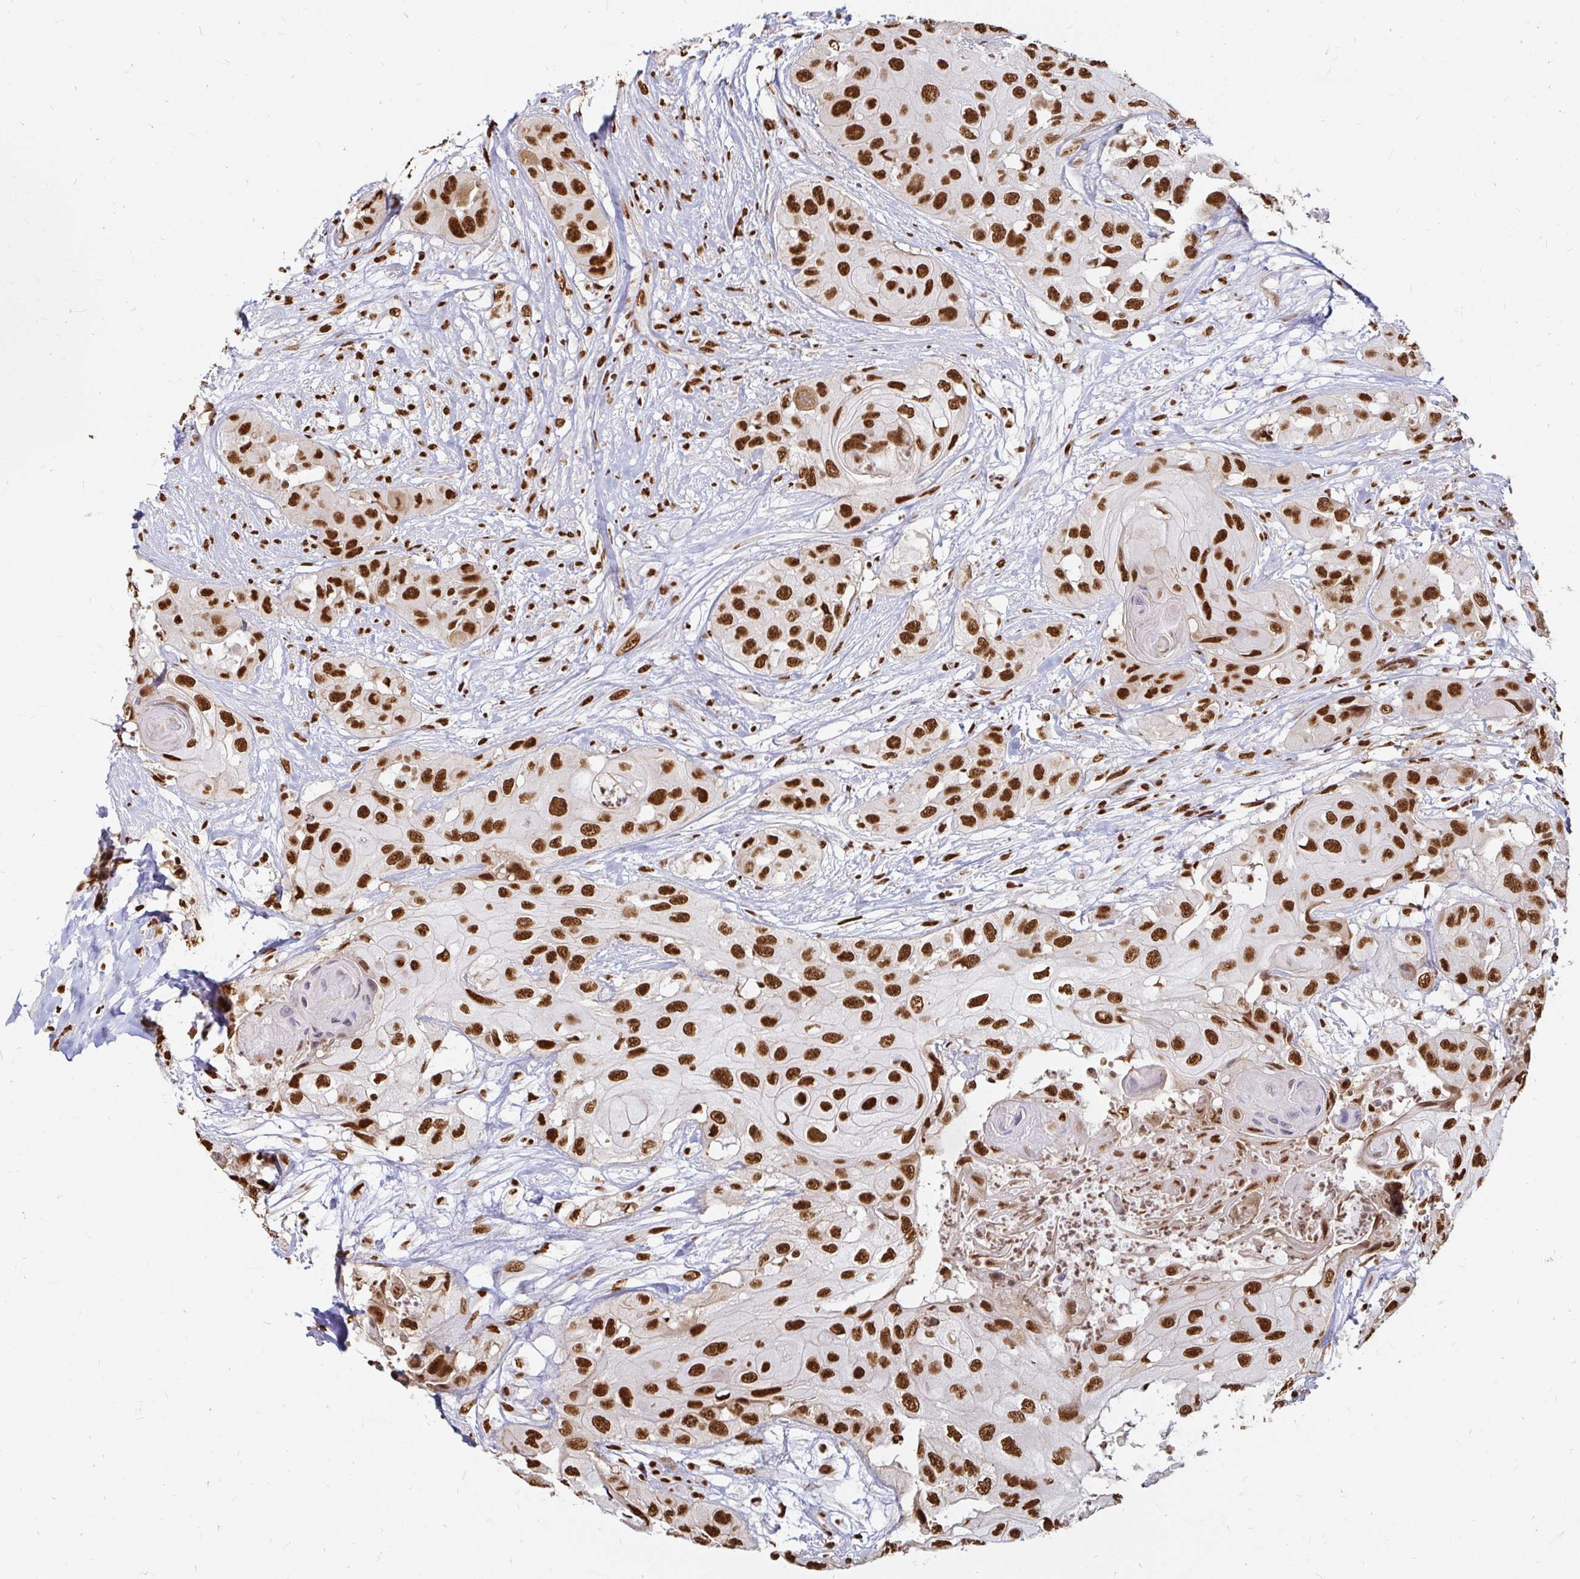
{"staining": {"intensity": "strong", "quantity": ">75%", "location": "nuclear"}, "tissue": "head and neck cancer", "cell_type": "Tumor cells", "image_type": "cancer", "snomed": [{"axis": "morphology", "description": "Squamous cell carcinoma, NOS"}, {"axis": "topography", "description": "Head-Neck"}], "caption": "Approximately >75% of tumor cells in human squamous cell carcinoma (head and neck) show strong nuclear protein staining as visualized by brown immunohistochemical staining.", "gene": "HNRNPU", "patient": {"sex": "male", "age": 83}}